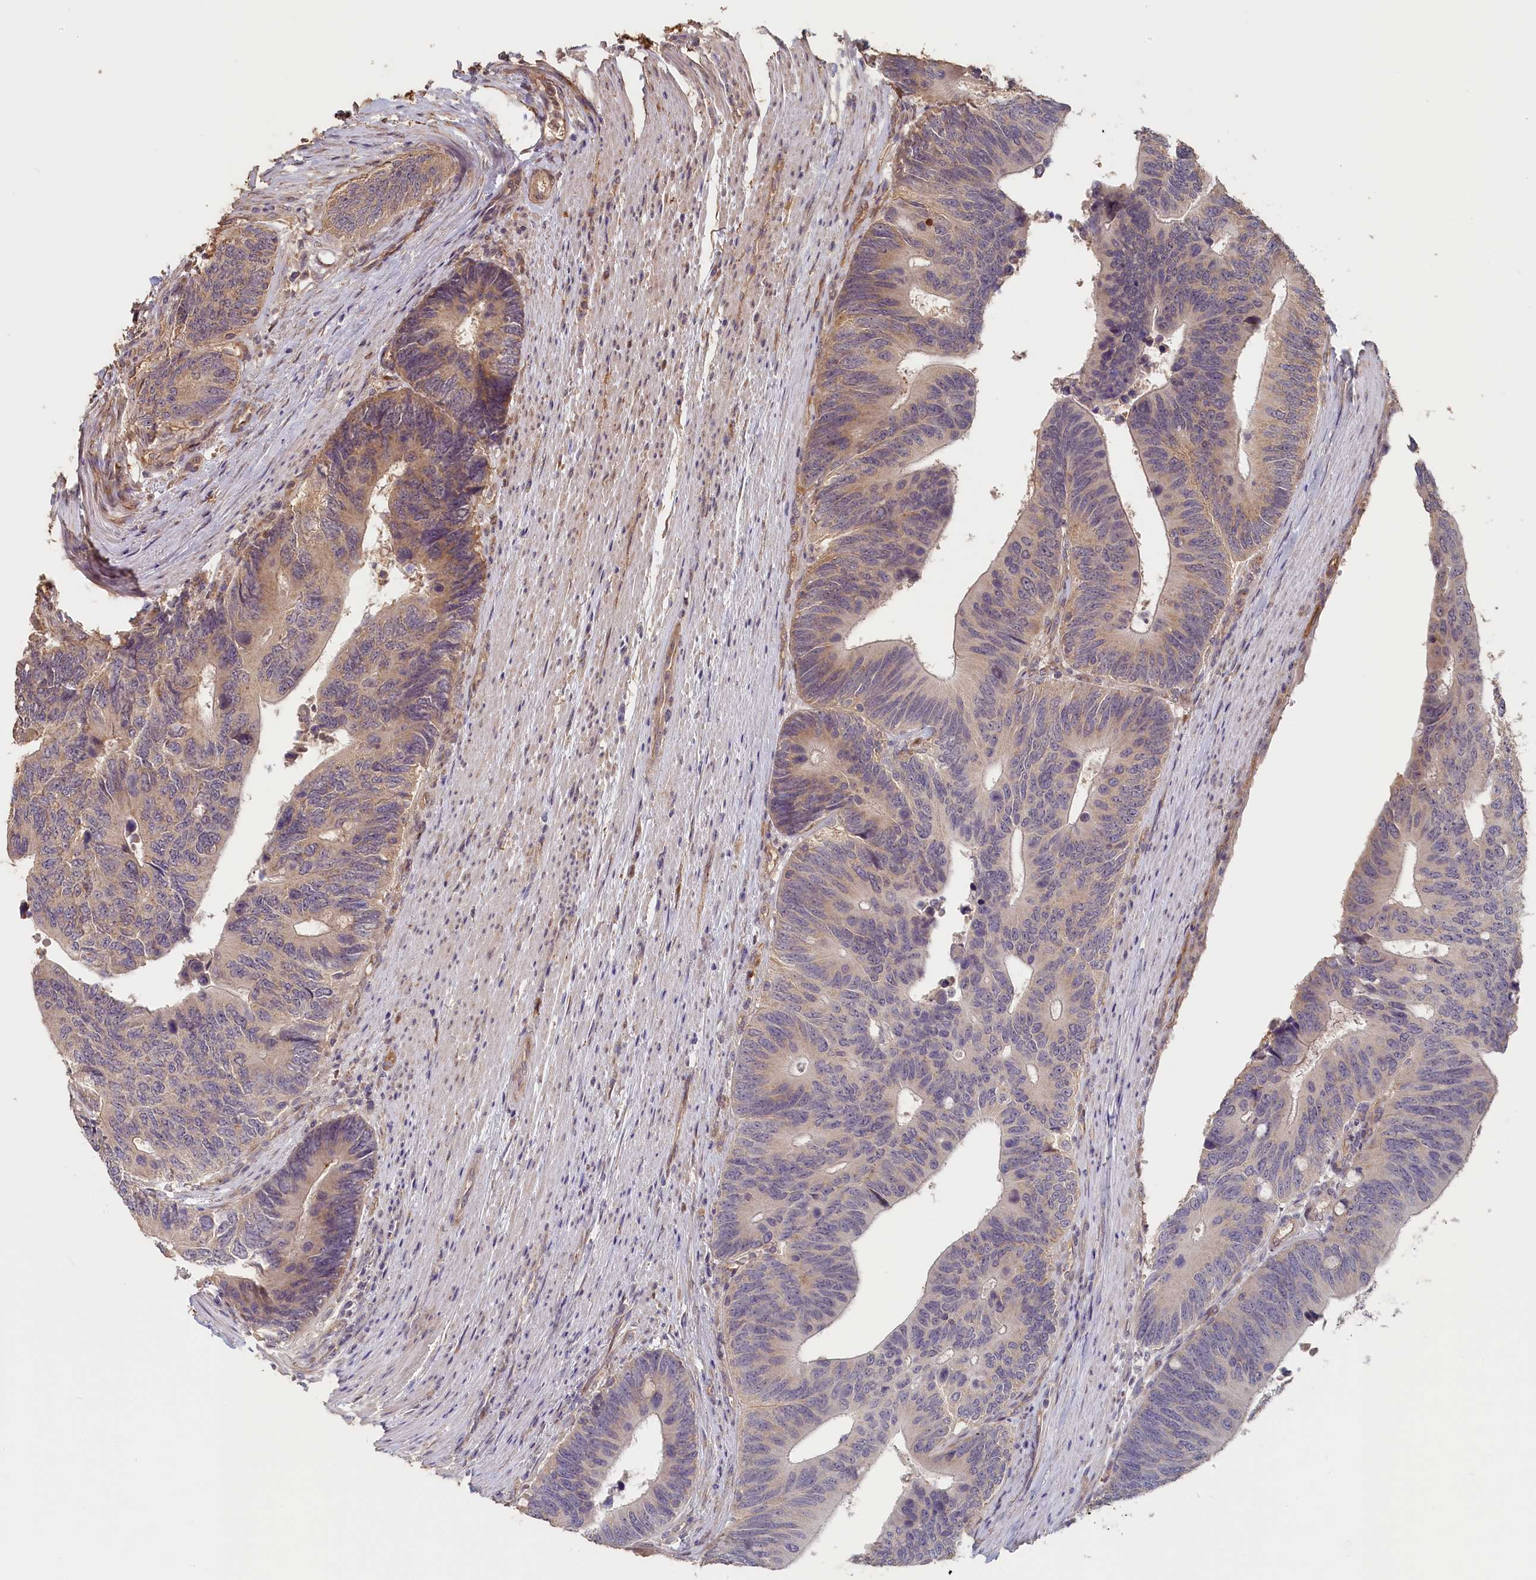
{"staining": {"intensity": "weak", "quantity": "25%-75%", "location": "cytoplasmic/membranous"}, "tissue": "colorectal cancer", "cell_type": "Tumor cells", "image_type": "cancer", "snomed": [{"axis": "morphology", "description": "Adenocarcinoma, NOS"}, {"axis": "topography", "description": "Colon"}], "caption": "DAB immunohistochemical staining of colorectal cancer exhibits weak cytoplasmic/membranous protein expression in approximately 25%-75% of tumor cells.", "gene": "STX16", "patient": {"sex": "male", "age": 87}}